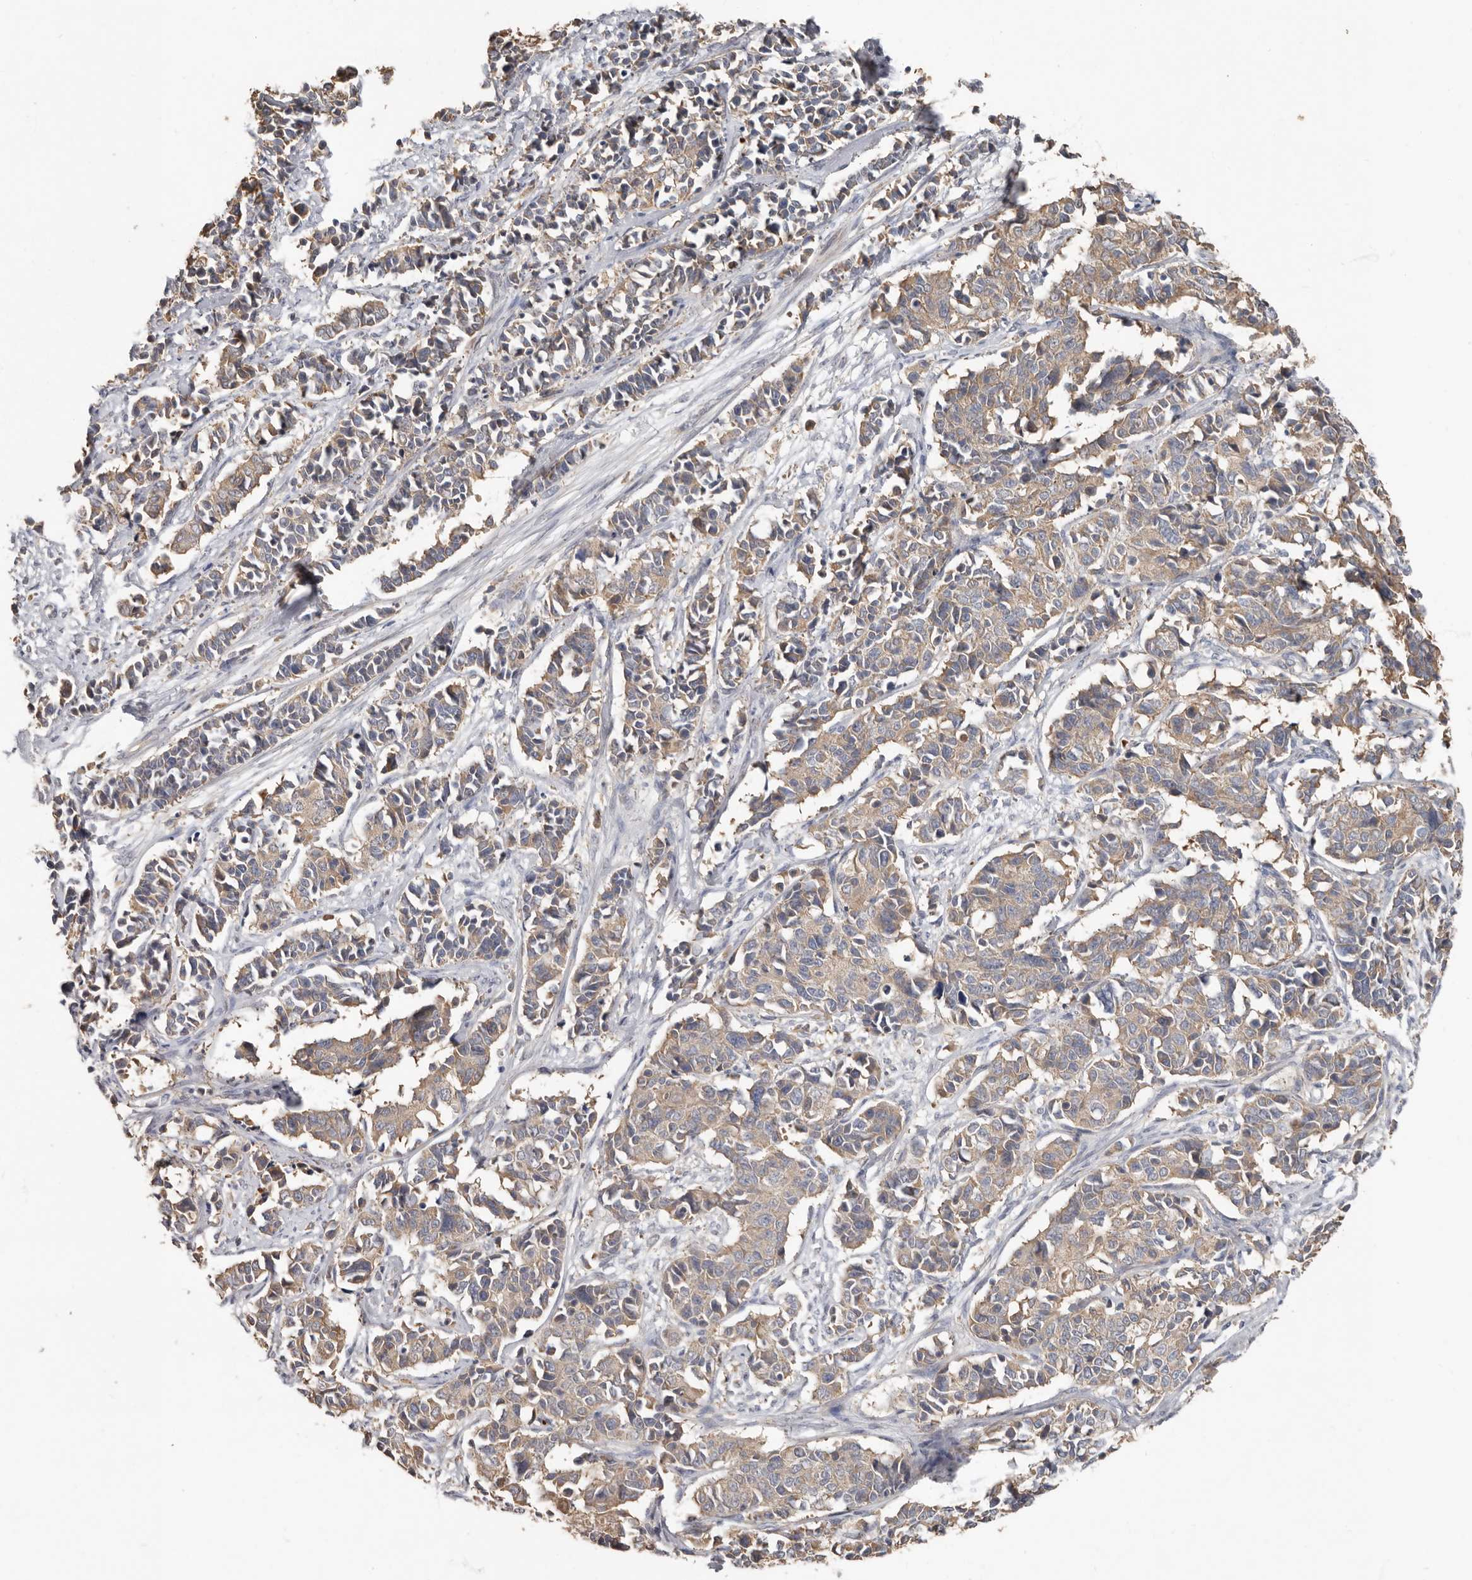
{"staining": {"intensity": "weak", "quantity": ">75%", "location": "cytoplasmic/membranous"}, "tissue": "cervical cancer", "cell_type": "Tumor cells", "image_type": "cancer", "snomed": [{"axis": "morphology", "description": "Normal tissue, NOS"}, {"axis": "morphology", "description": "Squamous cell carcinoma, NOS"}, {"axis": "topography", "description": "Cervix"}], "caption": "Tumor cells show weak cytoplasmic/membranous positivity in approximately >75% of cells in squamous cell carcinoma (cervical).", "gene": "KIF26B", "patient": {"sex": "female", "age": 35}}